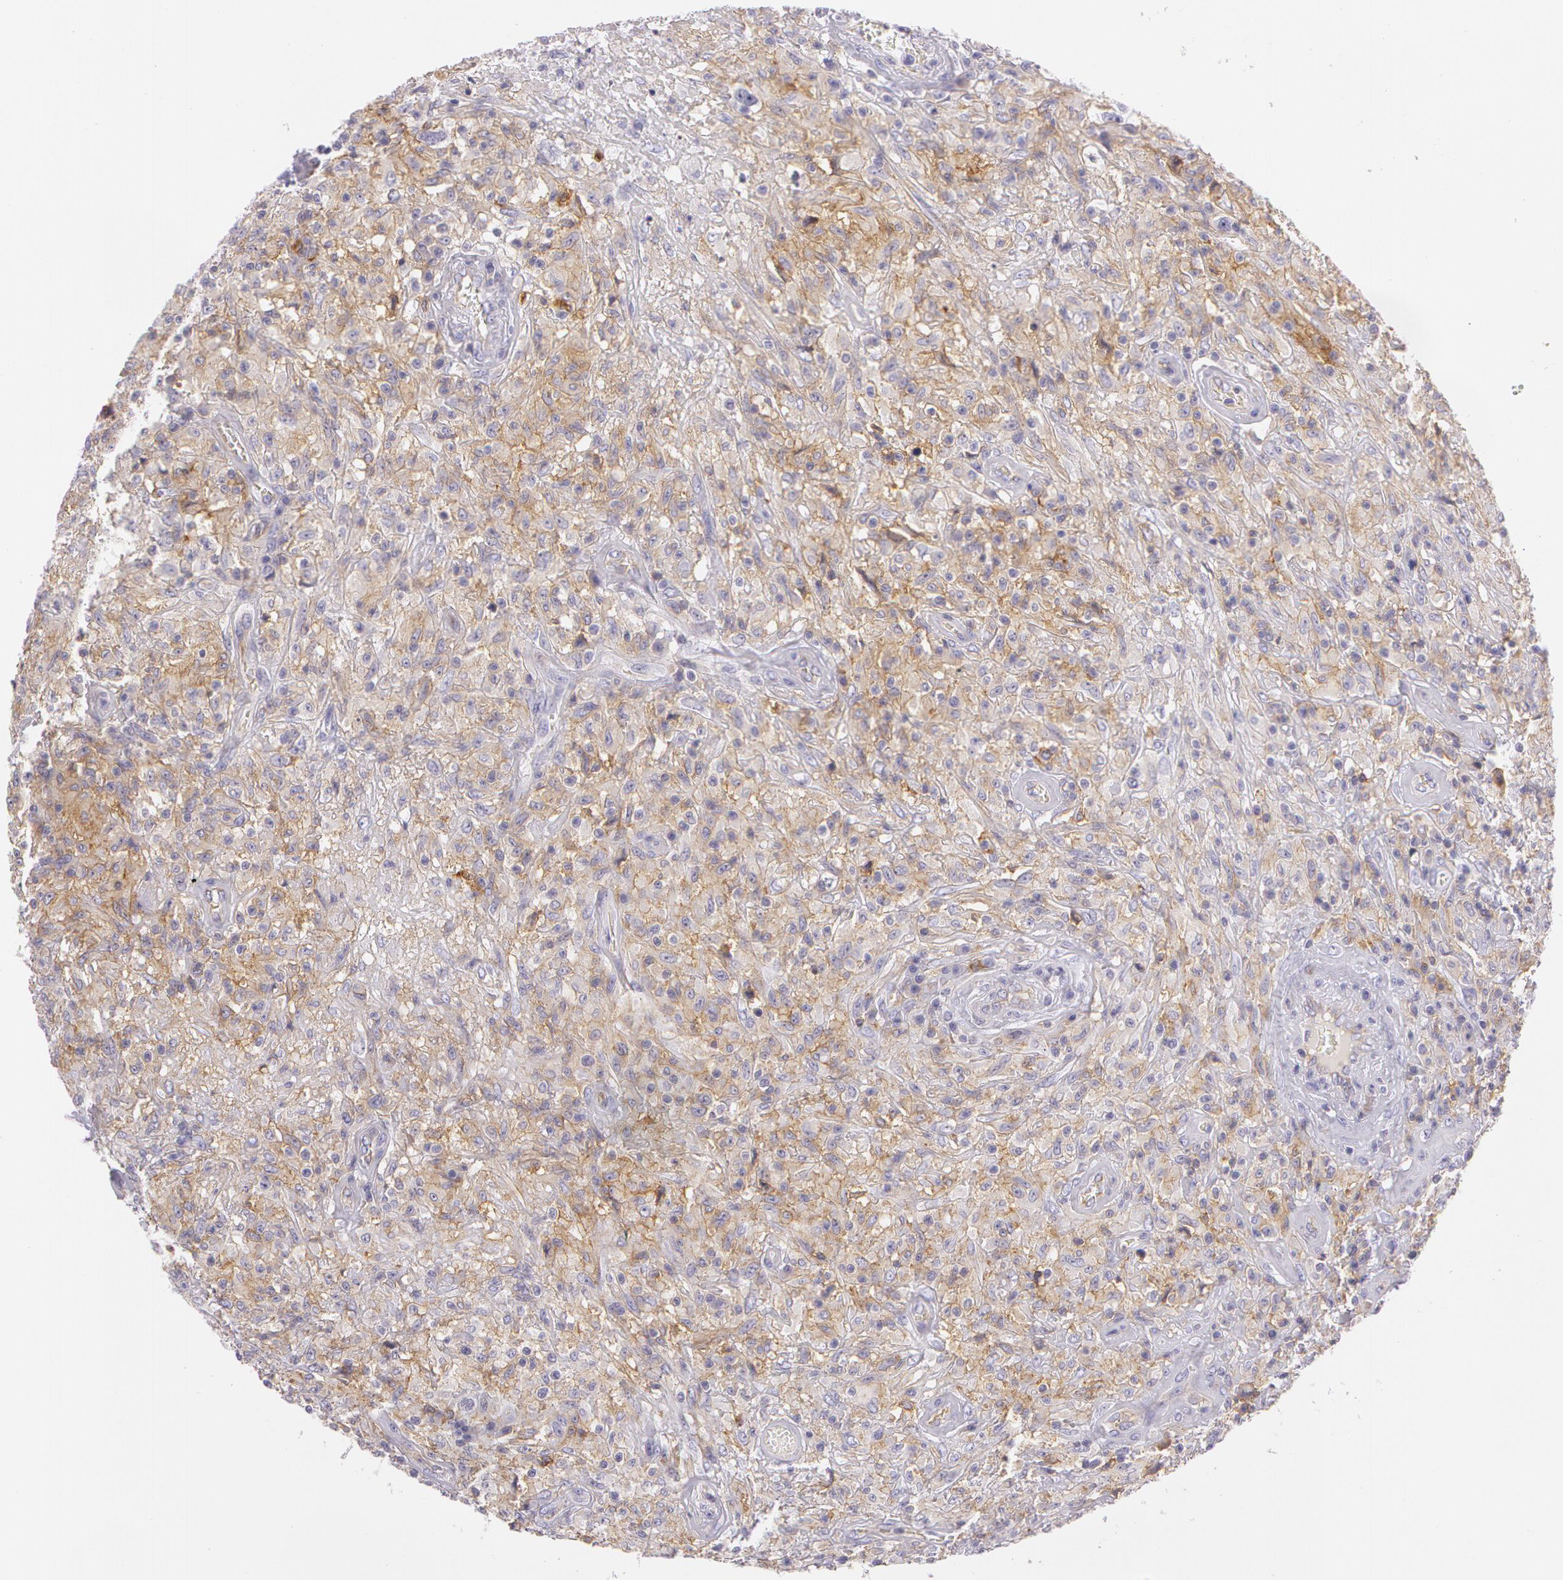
{"staining": {"intensity": "weak", "quantity": "25%-75%", "location": "cytoplasmic/membranous"}, "tissue": "testis cancer", "cell_type": "Tumor cells", "image_type": "cancer", "snomed": [{"axis": "morphology", "description": "Seminoma, NOS"}, {"axis": "topography", "description": "Testis"}], "caption": "The immunohistochemical stain shows weak cytoplasmic/membranous positivity in tumor cells of testis cancer tissue.", "gene": "LY75", "patient": {"sex": "male", "age": 34}}